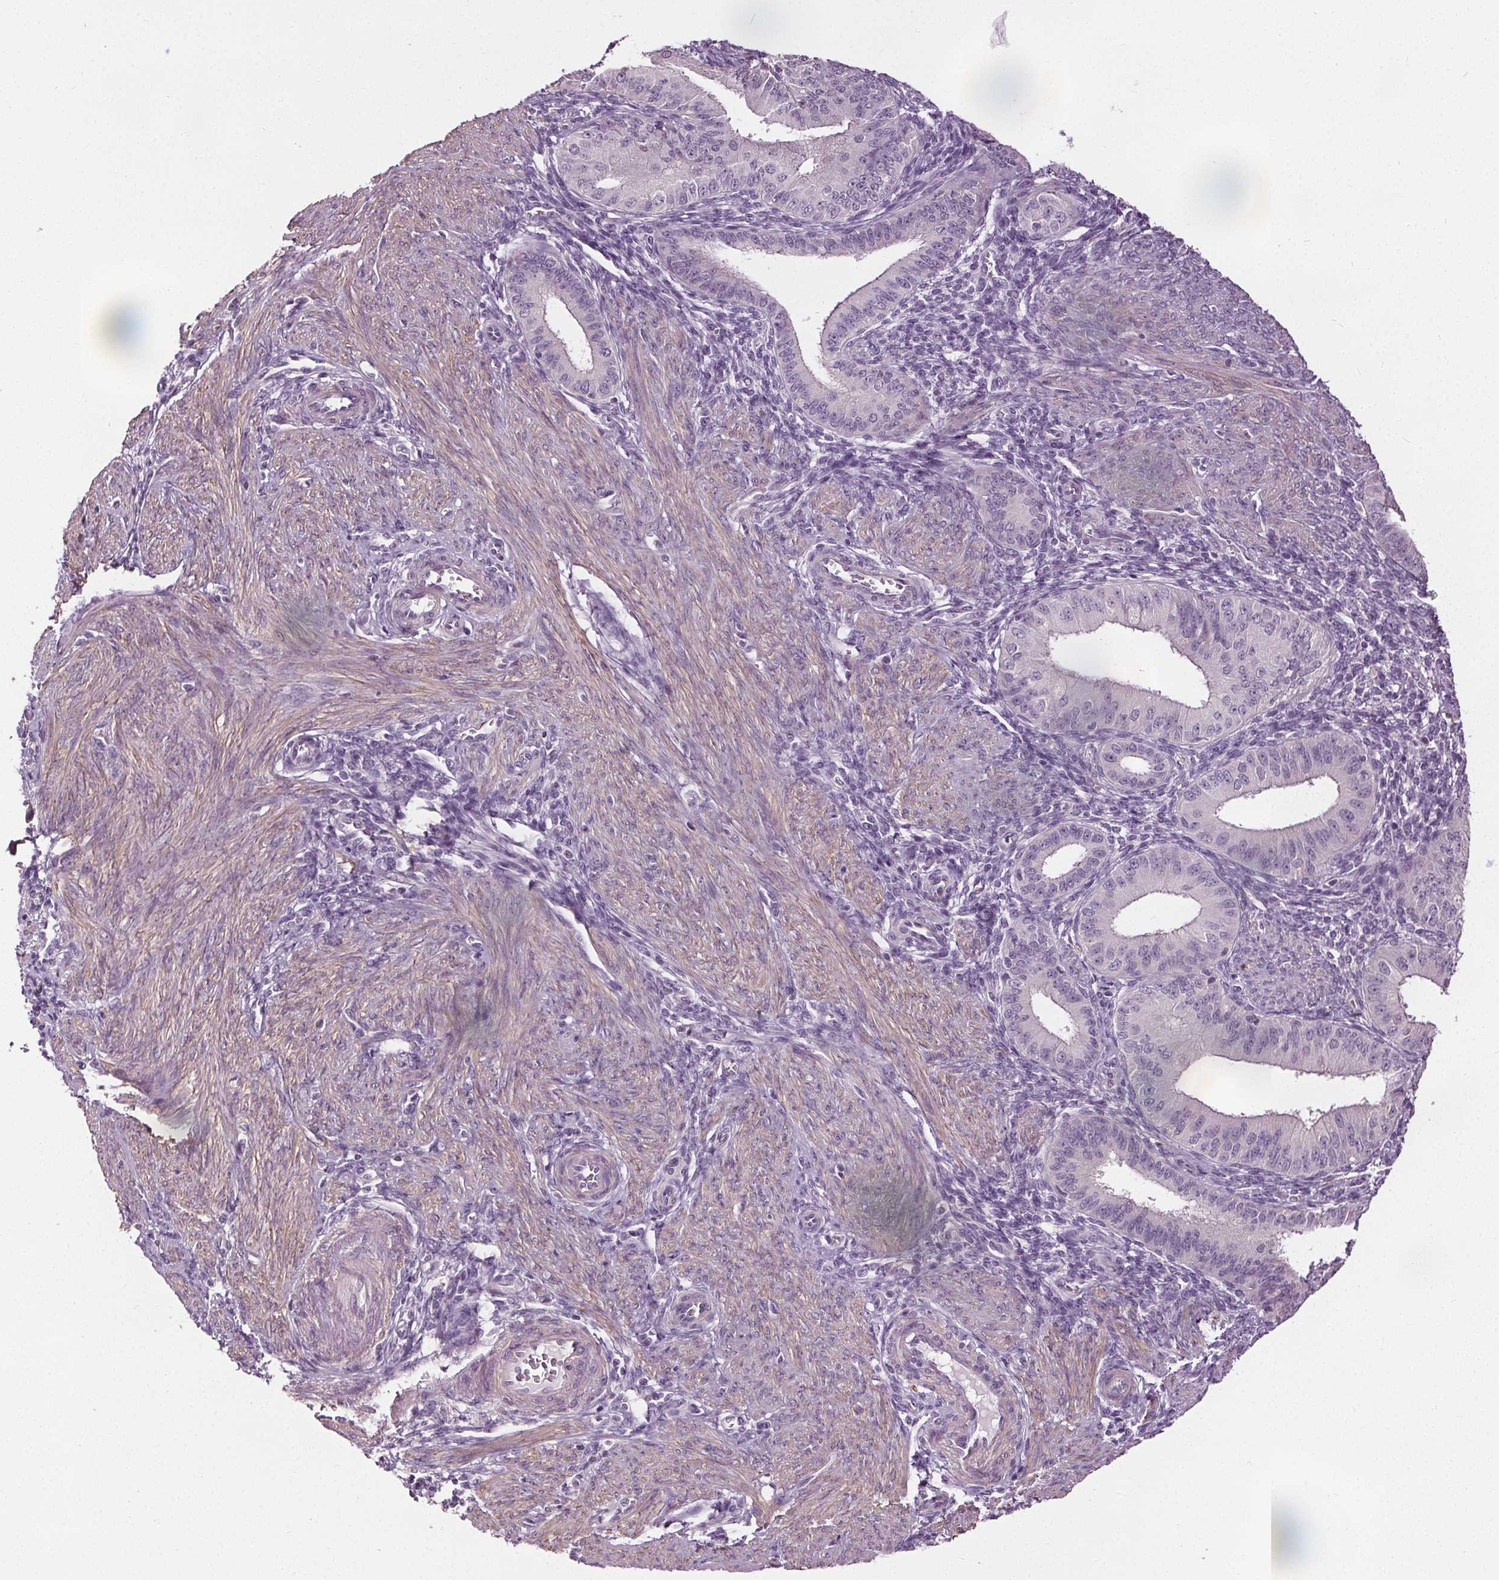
{"staining": {"intensity": "negative", "quantity": "none", "location": "none"}, "tissue": "endometrium", "cell_type": "Cells in endometrial stroma", "image_type": "normal", "snomed": [{"axis": "morphology", "description": "Normal tissue, NOS"}, {"axis": "topography", "description": "Endometrium"}], "caption": "Protein analysis of benign endometrium displays no significant expression in cells in endometrial stroma.", "gene": "RASA1", "patient": {"sex": "female", "age": 39}}